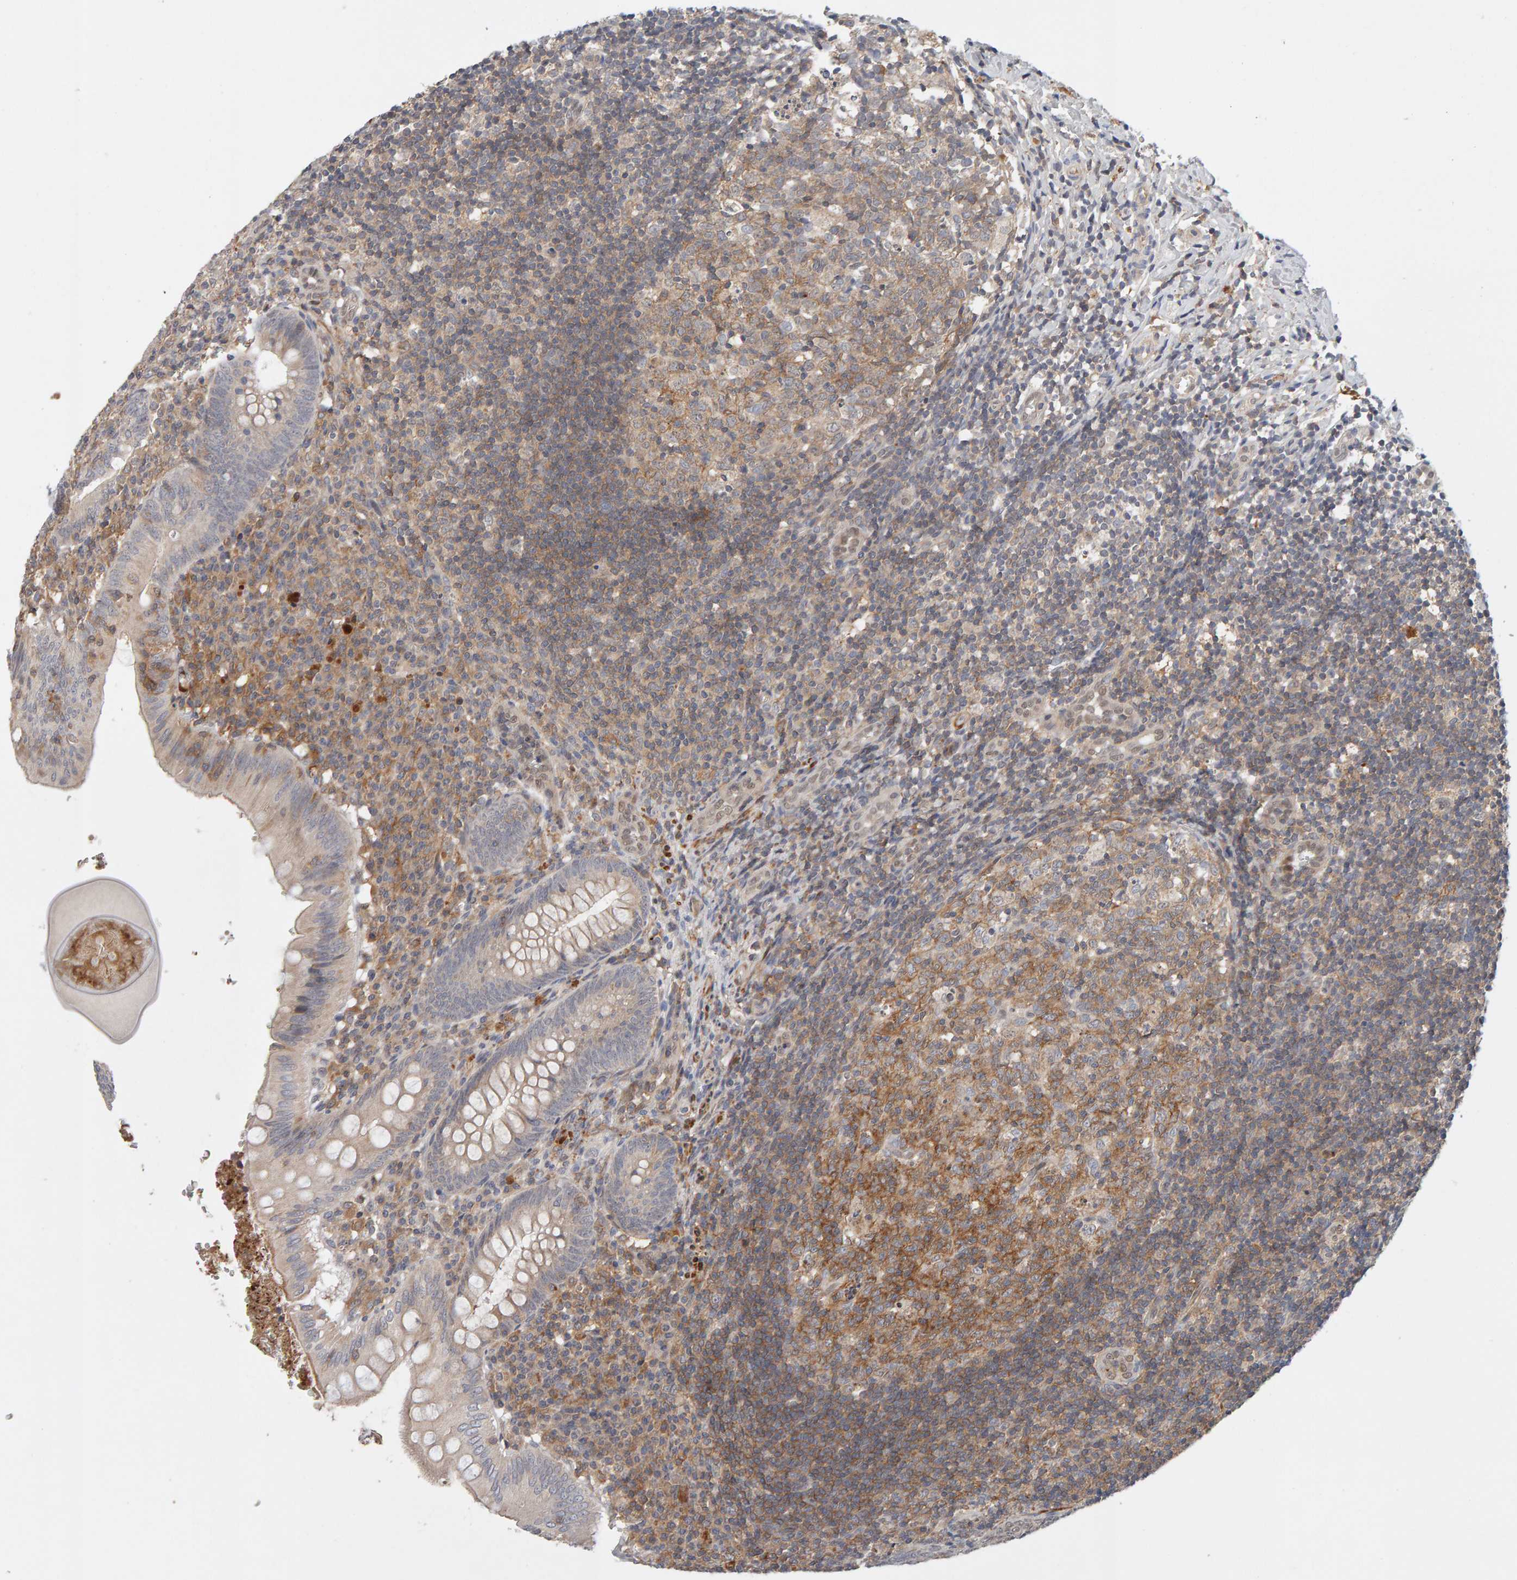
{"staining": {"intensity": "negative", "quantity": "none", "location": "none"}, "tissue": "appendix", "cell_type": "Glandular cells", "image_type": "normal", "snomed": [{"axis": "morphology", "description": "Normal tissue, NOS"}, {"axis": "topography", "description": "Appendix"}], "caption": "A high-resolution image shows IHC staining of benign appendix, which exhibits no significant expression in glandular cells.", "gene": "NUDCD1", "patient": {"sex": "male", "age": 8}}